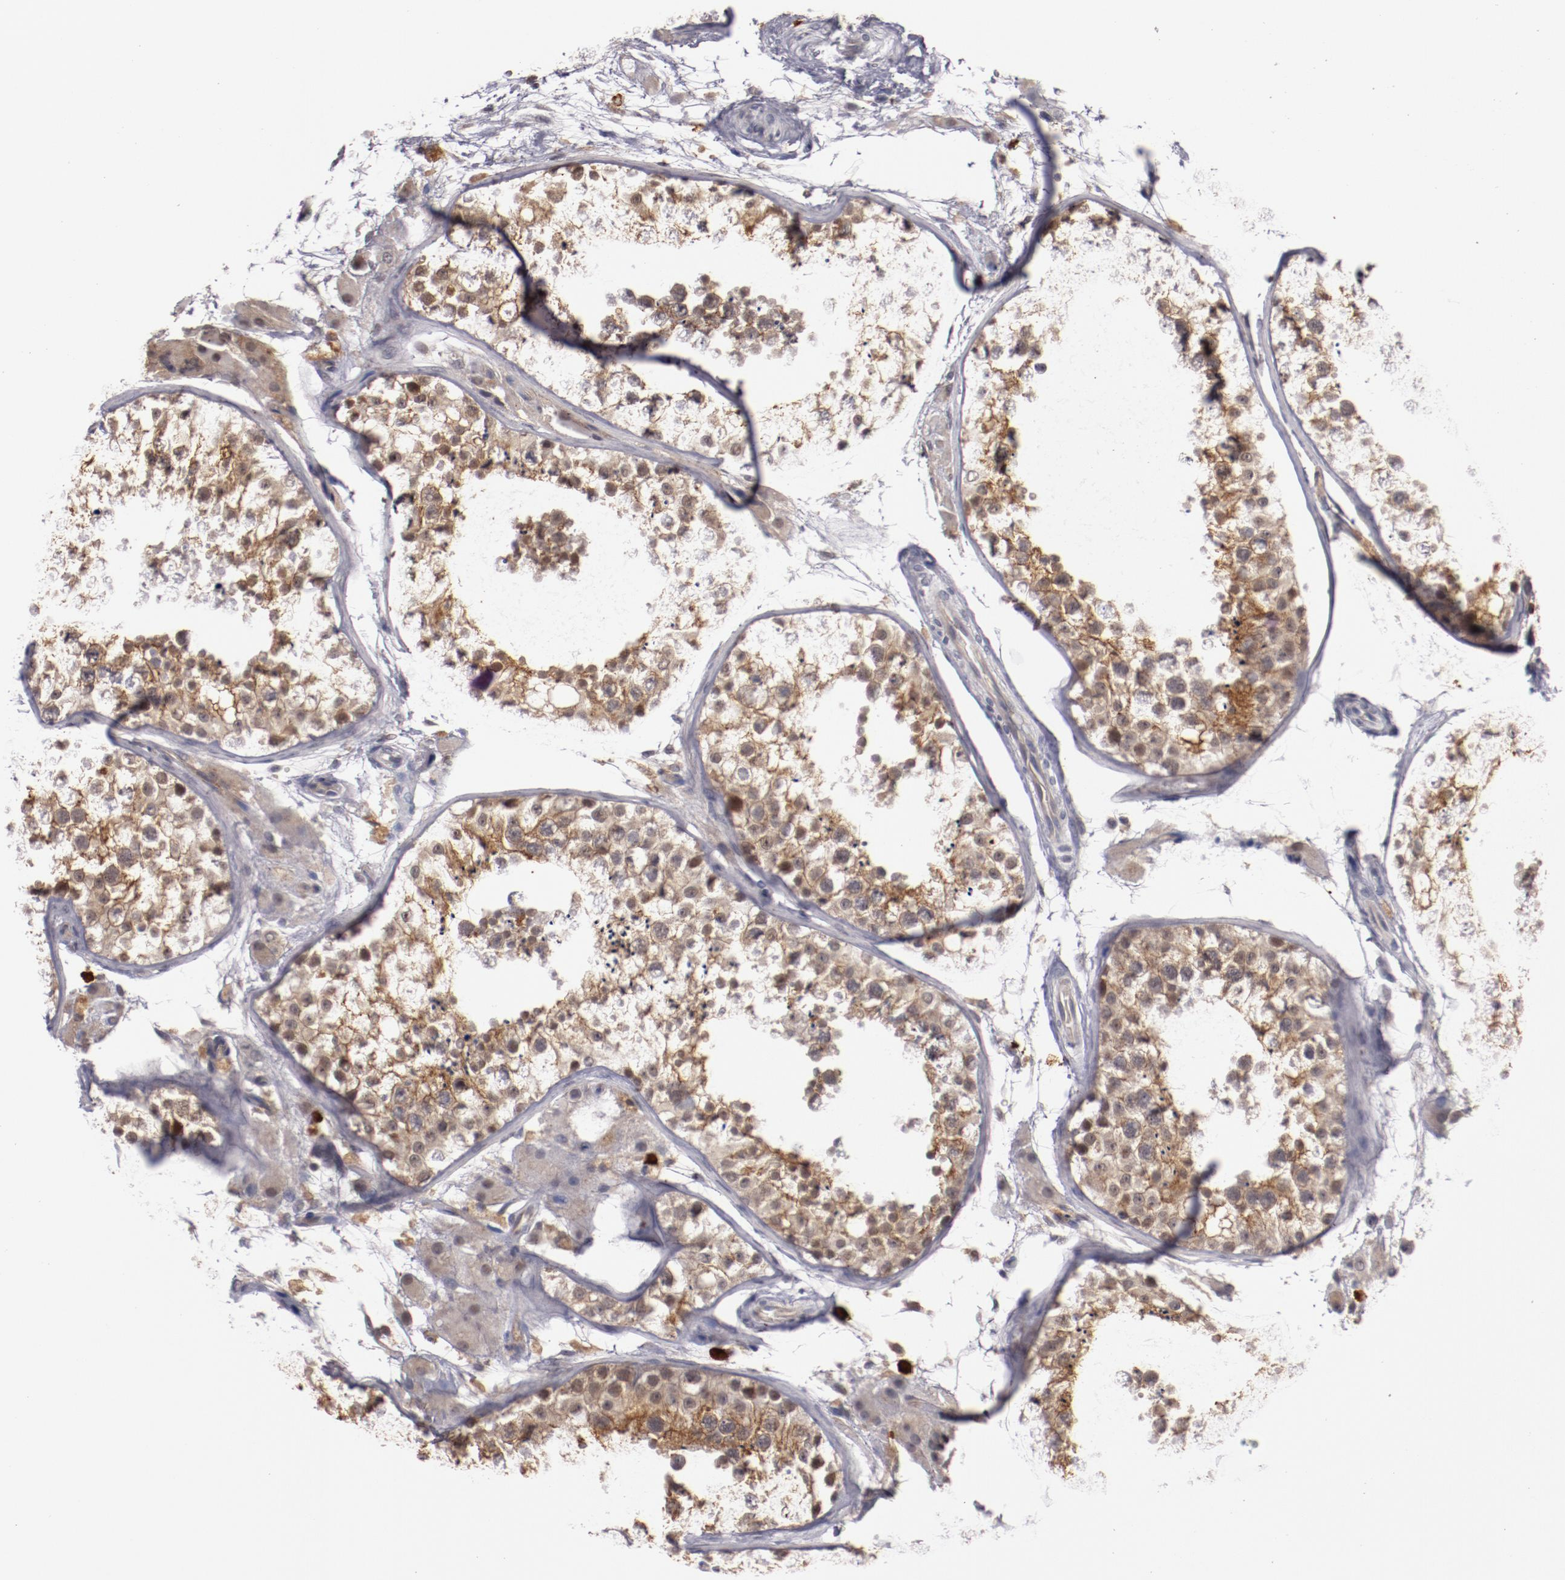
{"staining": {"intensity": "moderate", "quantity": ">75%", "location": "cytoplasmic/membranous"}, "tissue": "testis", "cell_type": "Cells in seminiferous ducts", "image_type": "normal", "snomed": [{"axis": "morphology", "description": "Normal tissue, NOS"}, {"axis": "topography", "description": "Testis"}], "caption": "Brown immunohistochemical staining in unremarkable testis shows moderate cytoplasmic/membranous expression in about >75% of cells in seminiferous ducts.", "gene": "STX3", "patient": {"sex": "male", "age": 26}}